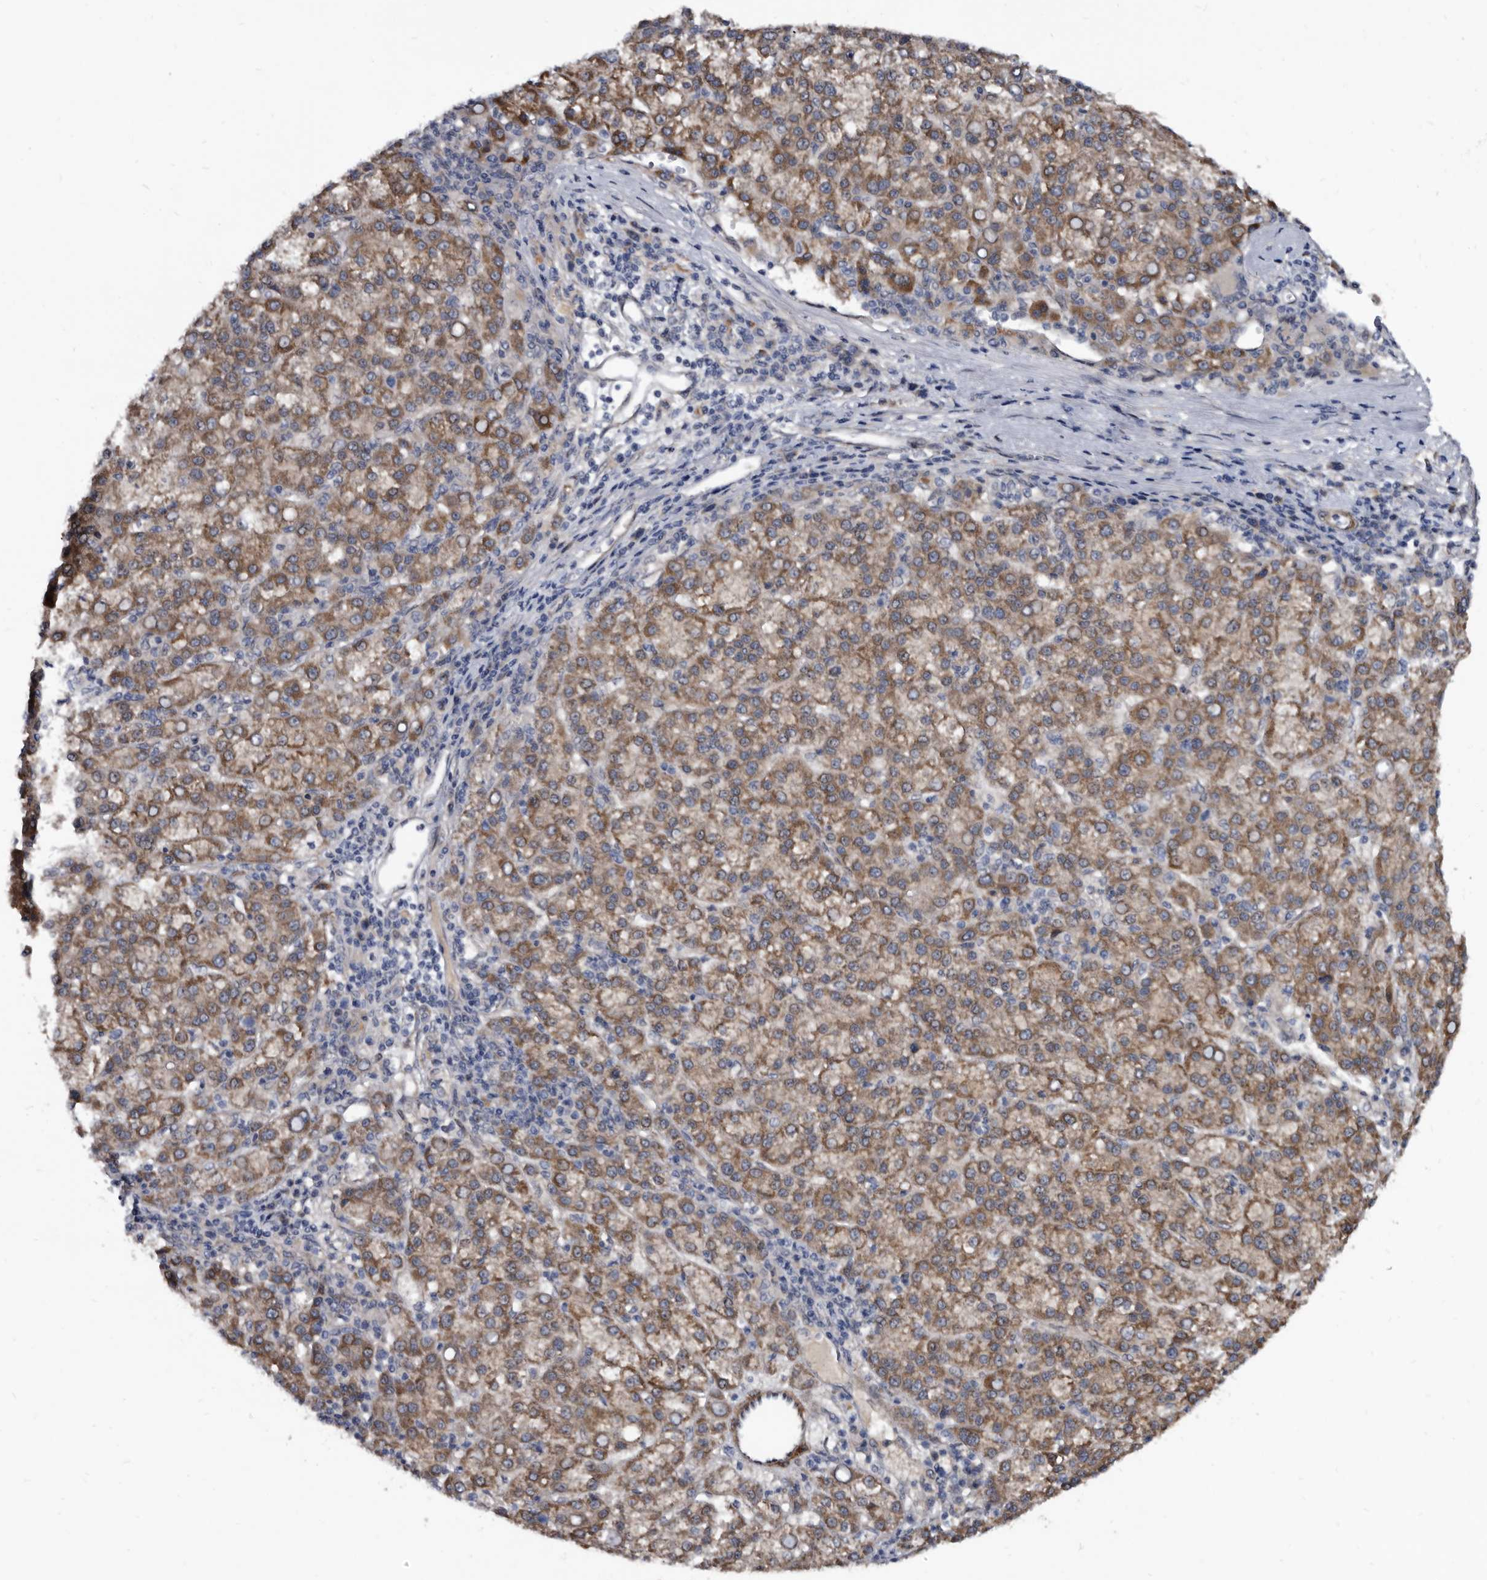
{"staining": {"intensity": "moderate", "quantity": ">75%", "location": "cytoplasmic/membranous"}, "tissue": "liver cancer", "cell_type": "Tumor cells", "image_type": "cancer", "snomed": [{"axis": "morphology", "description": "Carcinoma, Hepatocellular, NOS"}, {"axis": "topography", "description": "Liver"}], "caption": "This is an image of immunohistochemistry (IHC) staining of liver cancer (hepatocellular carcinoma), which shows moderate positivity in the cytoplasmic/membranous of tumor cells.", "gene": "PROM1", "patient": {"sex": "female", "age": 58}}